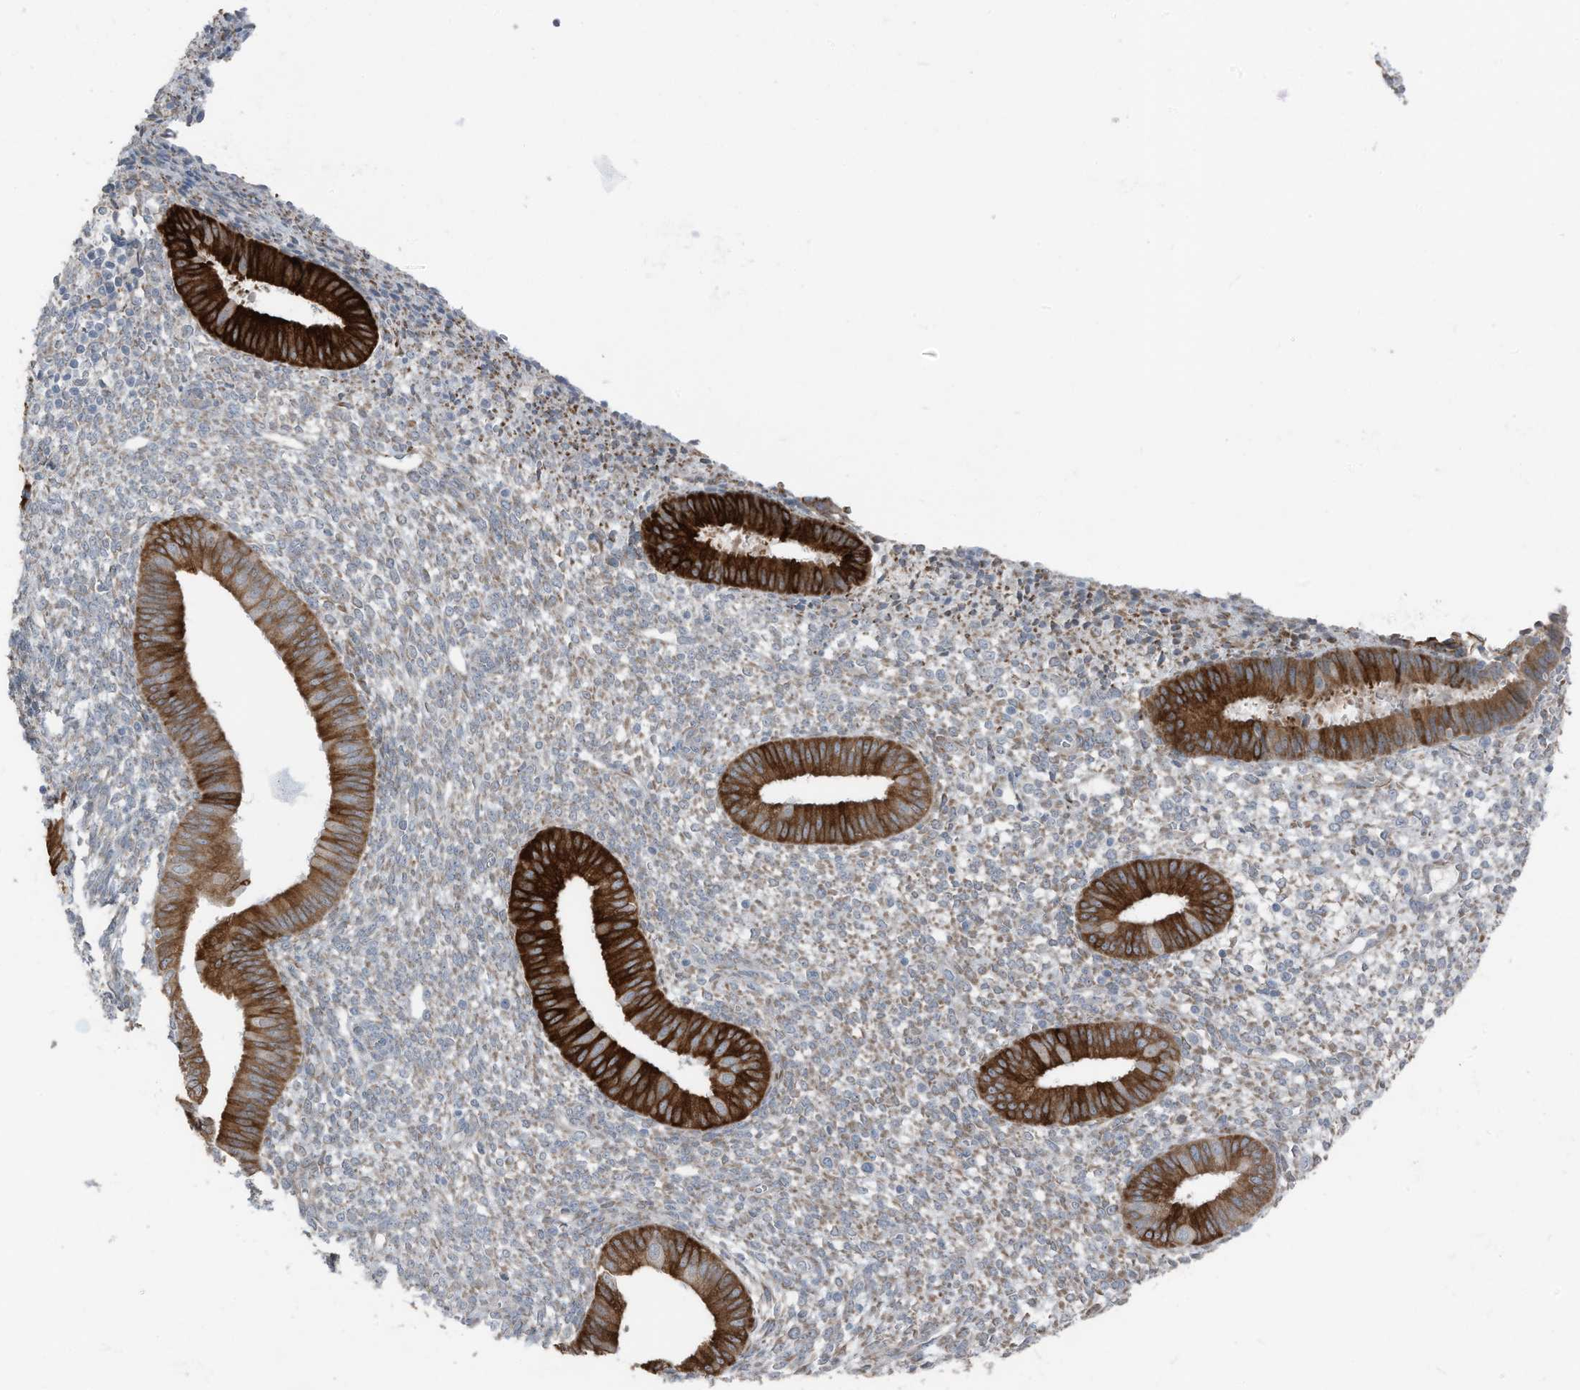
{"staining": {"intensity": "weak", "quantity": "25%-75%", "location": "cytoplasmic/membranous"}, "tissue": "endometrium", "cell_type": "Cells in endometrial stroma", "image_type": "normal", "snomed": [{"axis": "morphology", "description": "Normal tissue, NOS"}, {"axis": "topography", "description": "Endometrium"}], "caption": "IHC of unremarkable endometrium displays low levels of weak cytoplasmic/membranous expression in approximately 25%-75% of cells in endometrial stroma. IHC stains the protein in brown and the nuclei are stained blue.", "gene": "ARHGEF33", "patient": {"sex": "female", "age": 46}}